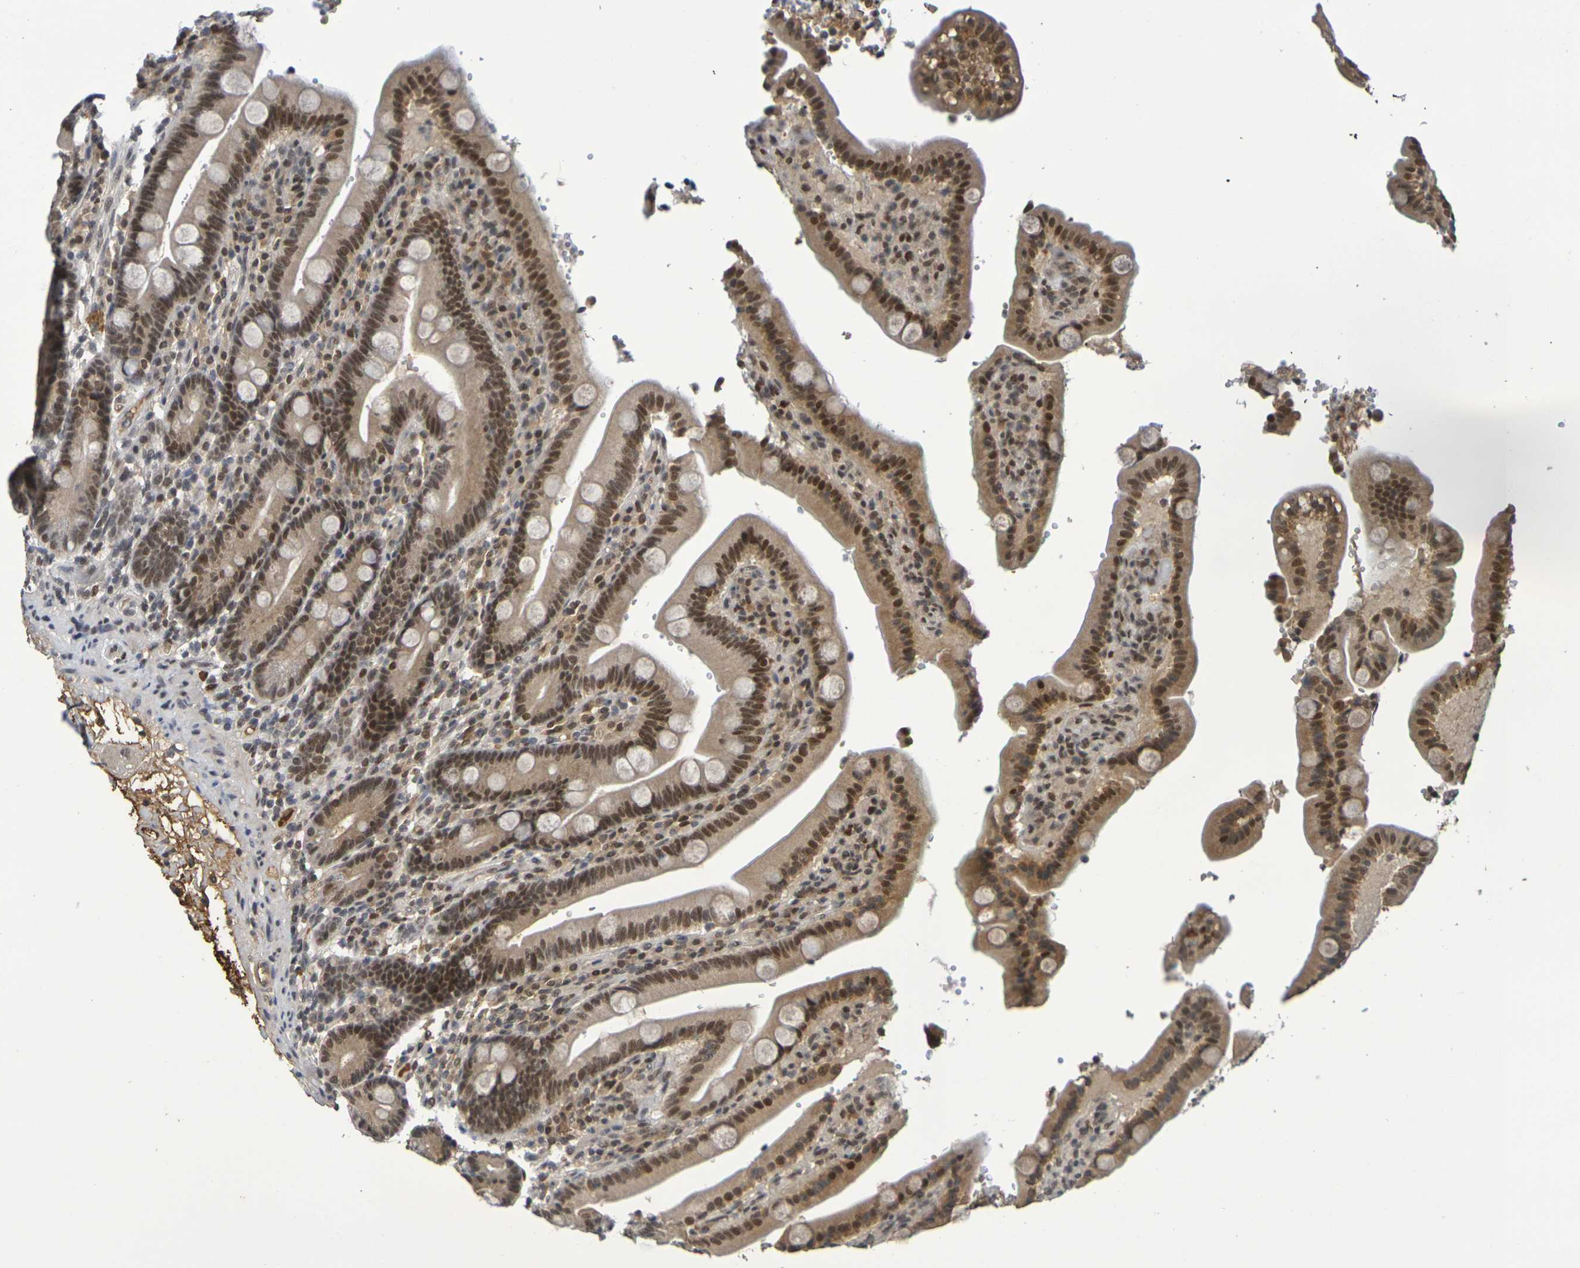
{"staining": {"intensity": "moderate", "quantity": ">75%", "location": "cytoplasmic/membranous,nuclear"}, "tissue": "duodenum", "cell_type": "Glandular cells", "image_type": "normal", "snomed": [{"axis": "morphology", "description": "Normal tissue, NOS"}, {"axis": "topography", "description": "Small intestine, NOS"}], "caption": "Duodenum stained with immunohistochemistry shows moderate cytoplasmic/membranous,nuclear expression in approximately >75% of glandular cells.", "gene": "TERF2", "patient": {"sex": "female", "age": 71}}